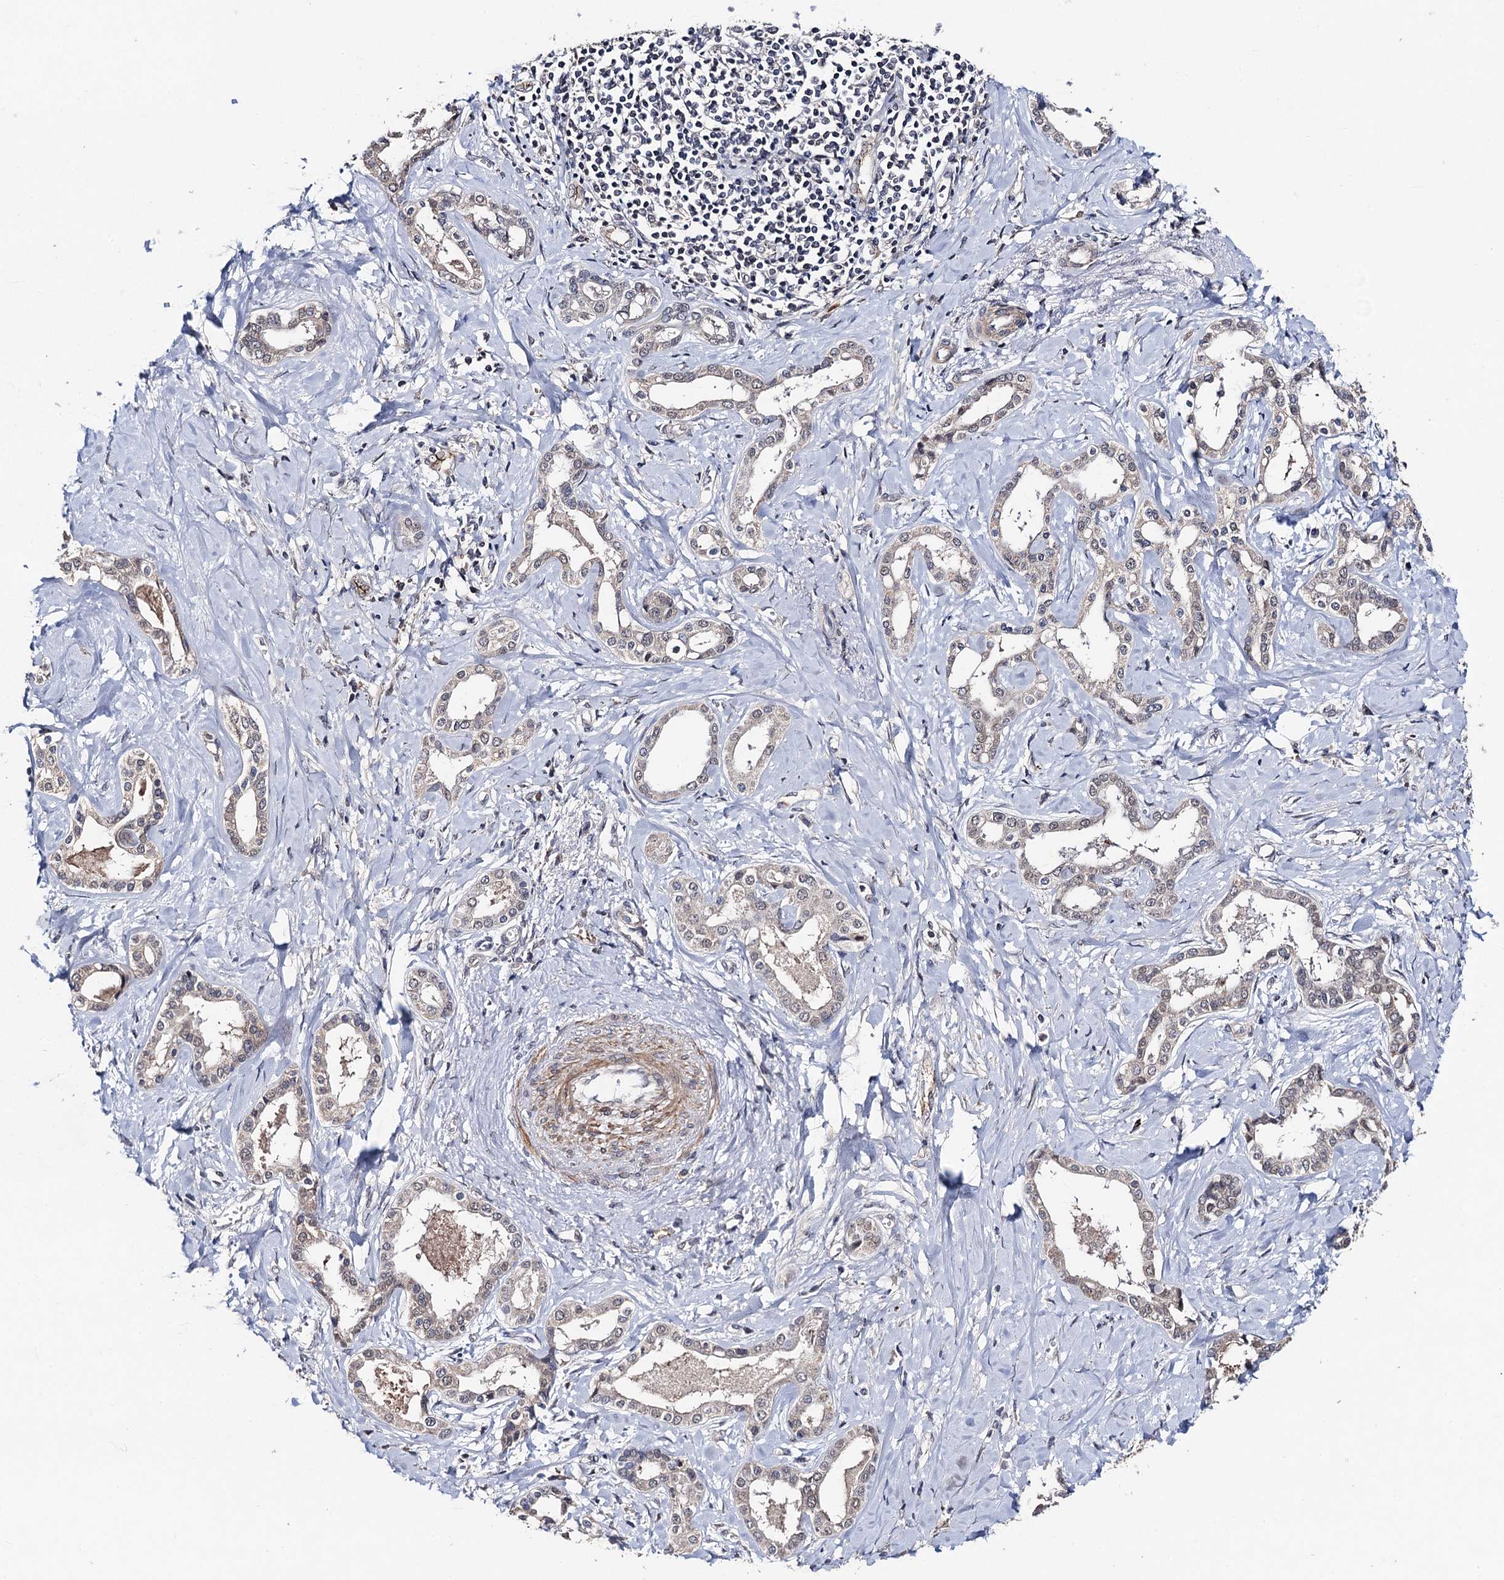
{"staining": {"intensity": "weak", "quantity": ">75%", "location": "cytoplasmic/membranous,nuclear"}, "tissue": "liver cancer", "cell_type": "Tumor cells", "image_type": "cancer", "snomed": [{"axis": "morphology", "description": "Cholangiocarcinoma"}, {"axis": "topography", "description": "Liver"}], "caption": "A high-resolution photomicrograph shows immunohistochemistry (IHC) staining of cholangiocarcinoma (liver), which demonstrates weak cytoplasmic/membranous and nuclear expression in about >75% of tumor cells.", "gene": "PPTC7", "patient": {"sex": "female", "age": 77}}